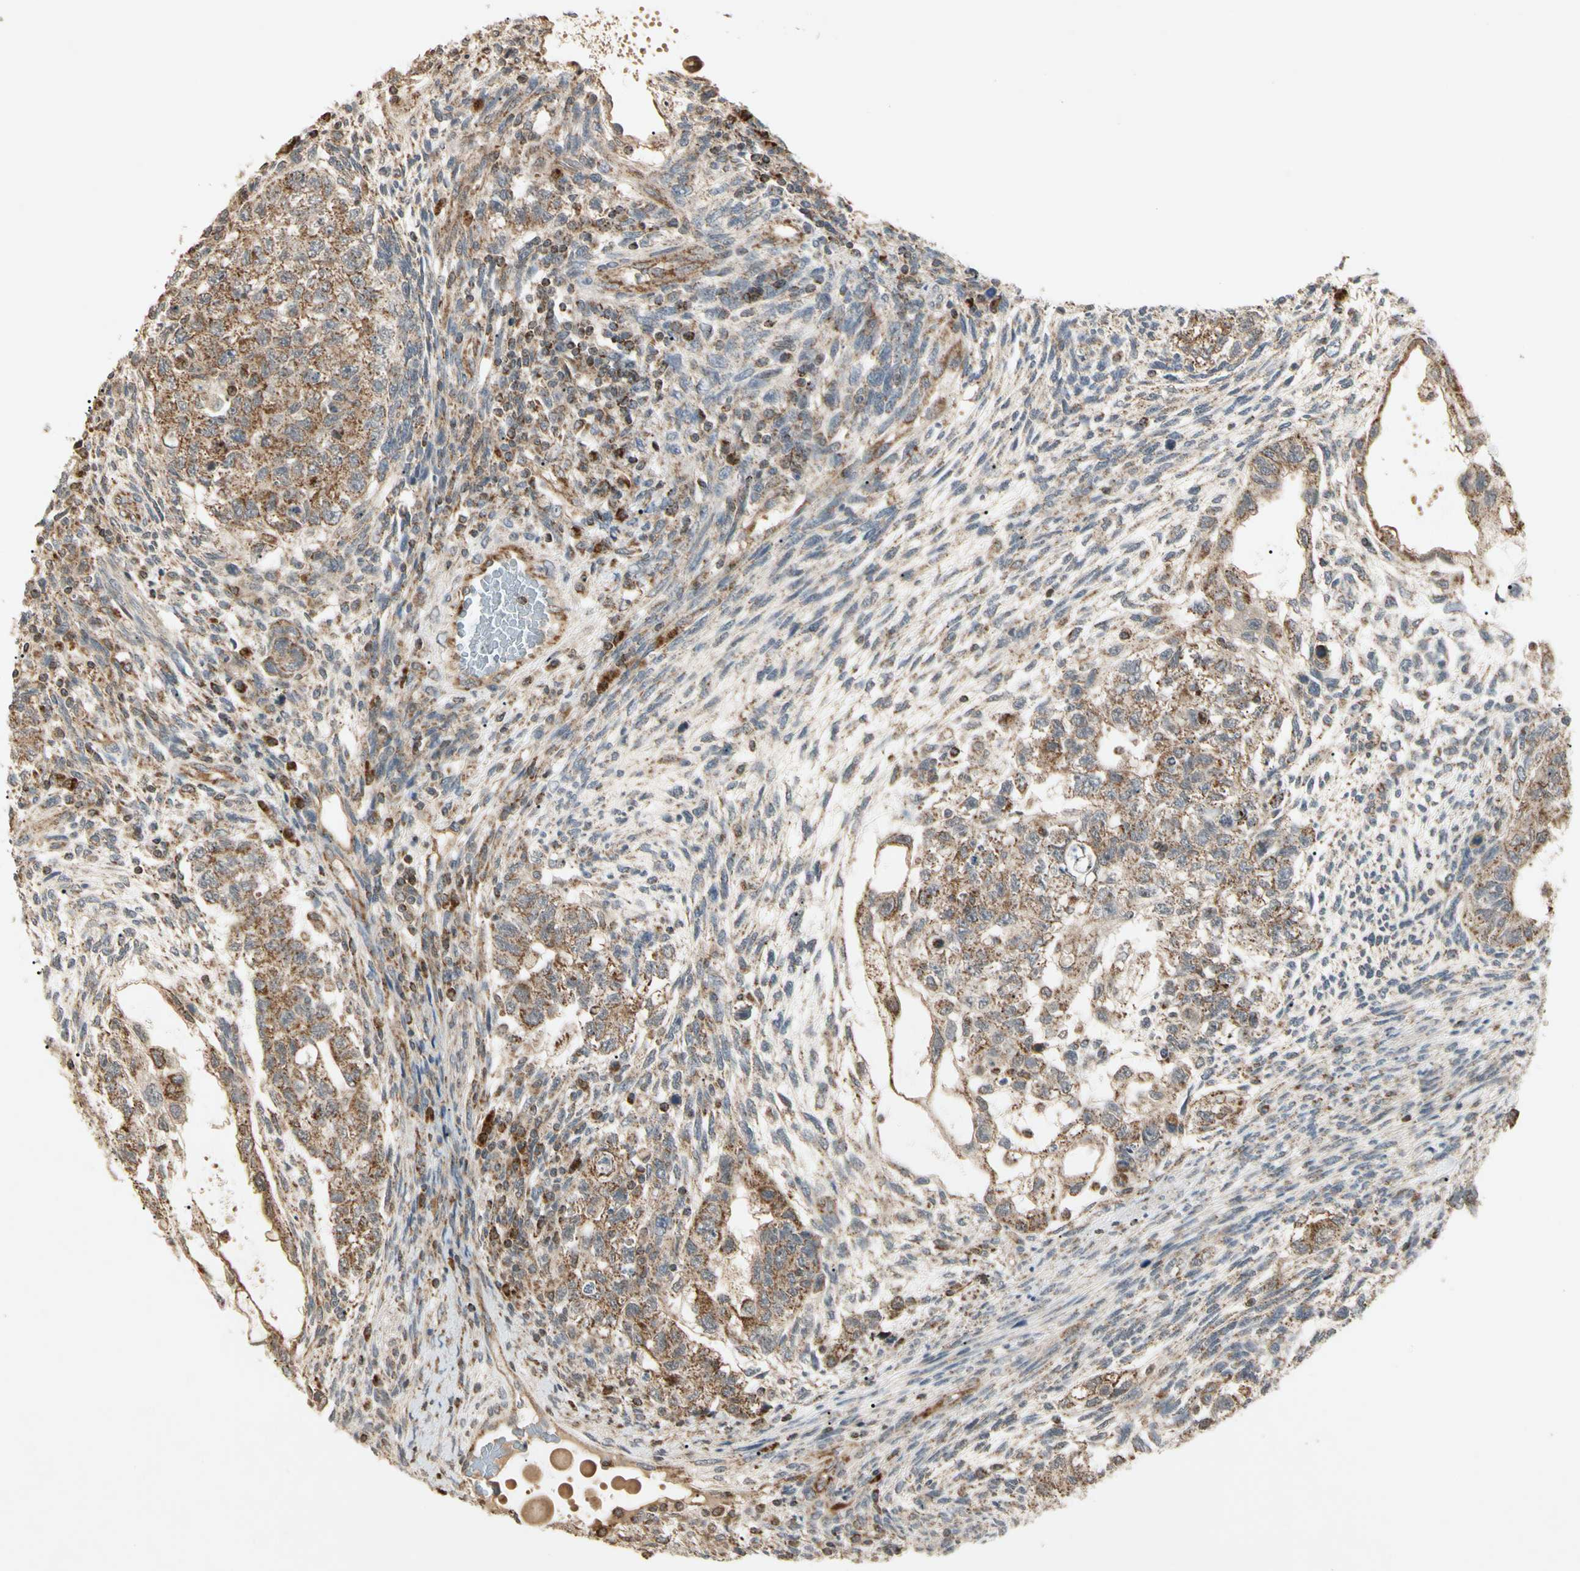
{"staining": {"intensity": "moderate", "quantity": ">75%", "location": "cytoplasmic/membranous"}, "tissue": "testis cancer", "cell_type": "Tumor cells", "image_type": "cancer", "snomed": [{"axis": "morphology", "description": "Normal tissue, NOS"}, {"axis": "morphology", "description": "Carcinoma, Embryonal, NOS"}, {"axis": "topography", "description": "Testis"}], "caption": "Brown immunohistochemical staining in testis cancer shows moderate cytoplasmic/membranous positivity in about >75% of tumor cells.", "gene": "PRDX5", "patient": {"sex": "male", "age": 36}}